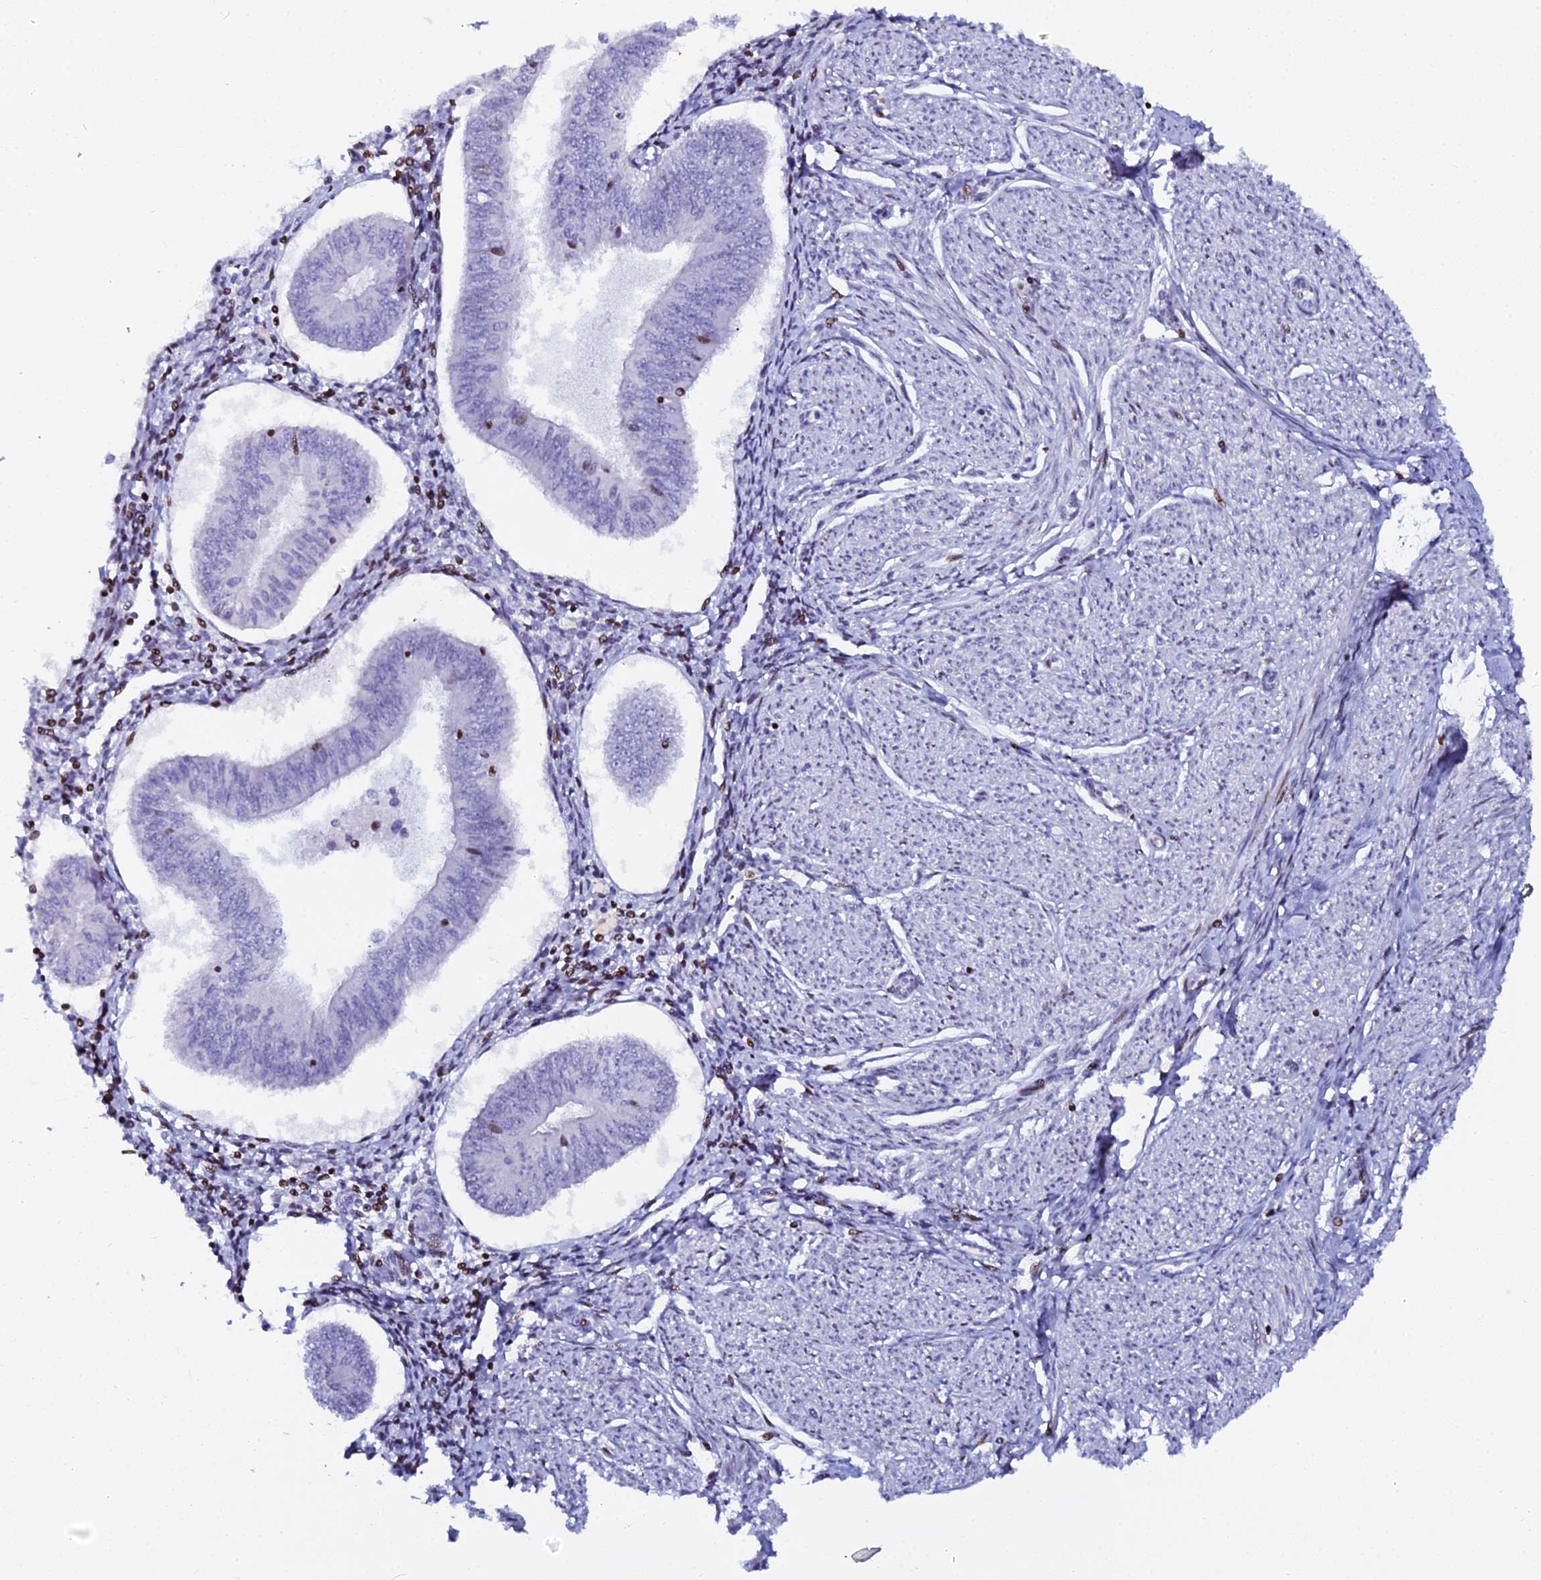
{"staining": {"intensity": "negative", "quantity": "none", "location": "none"}, "tissue": "endometrial cancer", "cell_type": "Tumor cells", "image_type": "cancer", "snomed": [{"axis": "morphology", "description": "Adenocarcinoma, NOS"}, {"axis": "topography", "description": "Endometrium"}], "caption": "DAB (3,3'-diaminobenzidine) immunohistochemical staining of endometrial cancer reveals no significant expression in tumor cells.", "gene": "MYNN", "patient": {"sex": "female", "age": 58}}